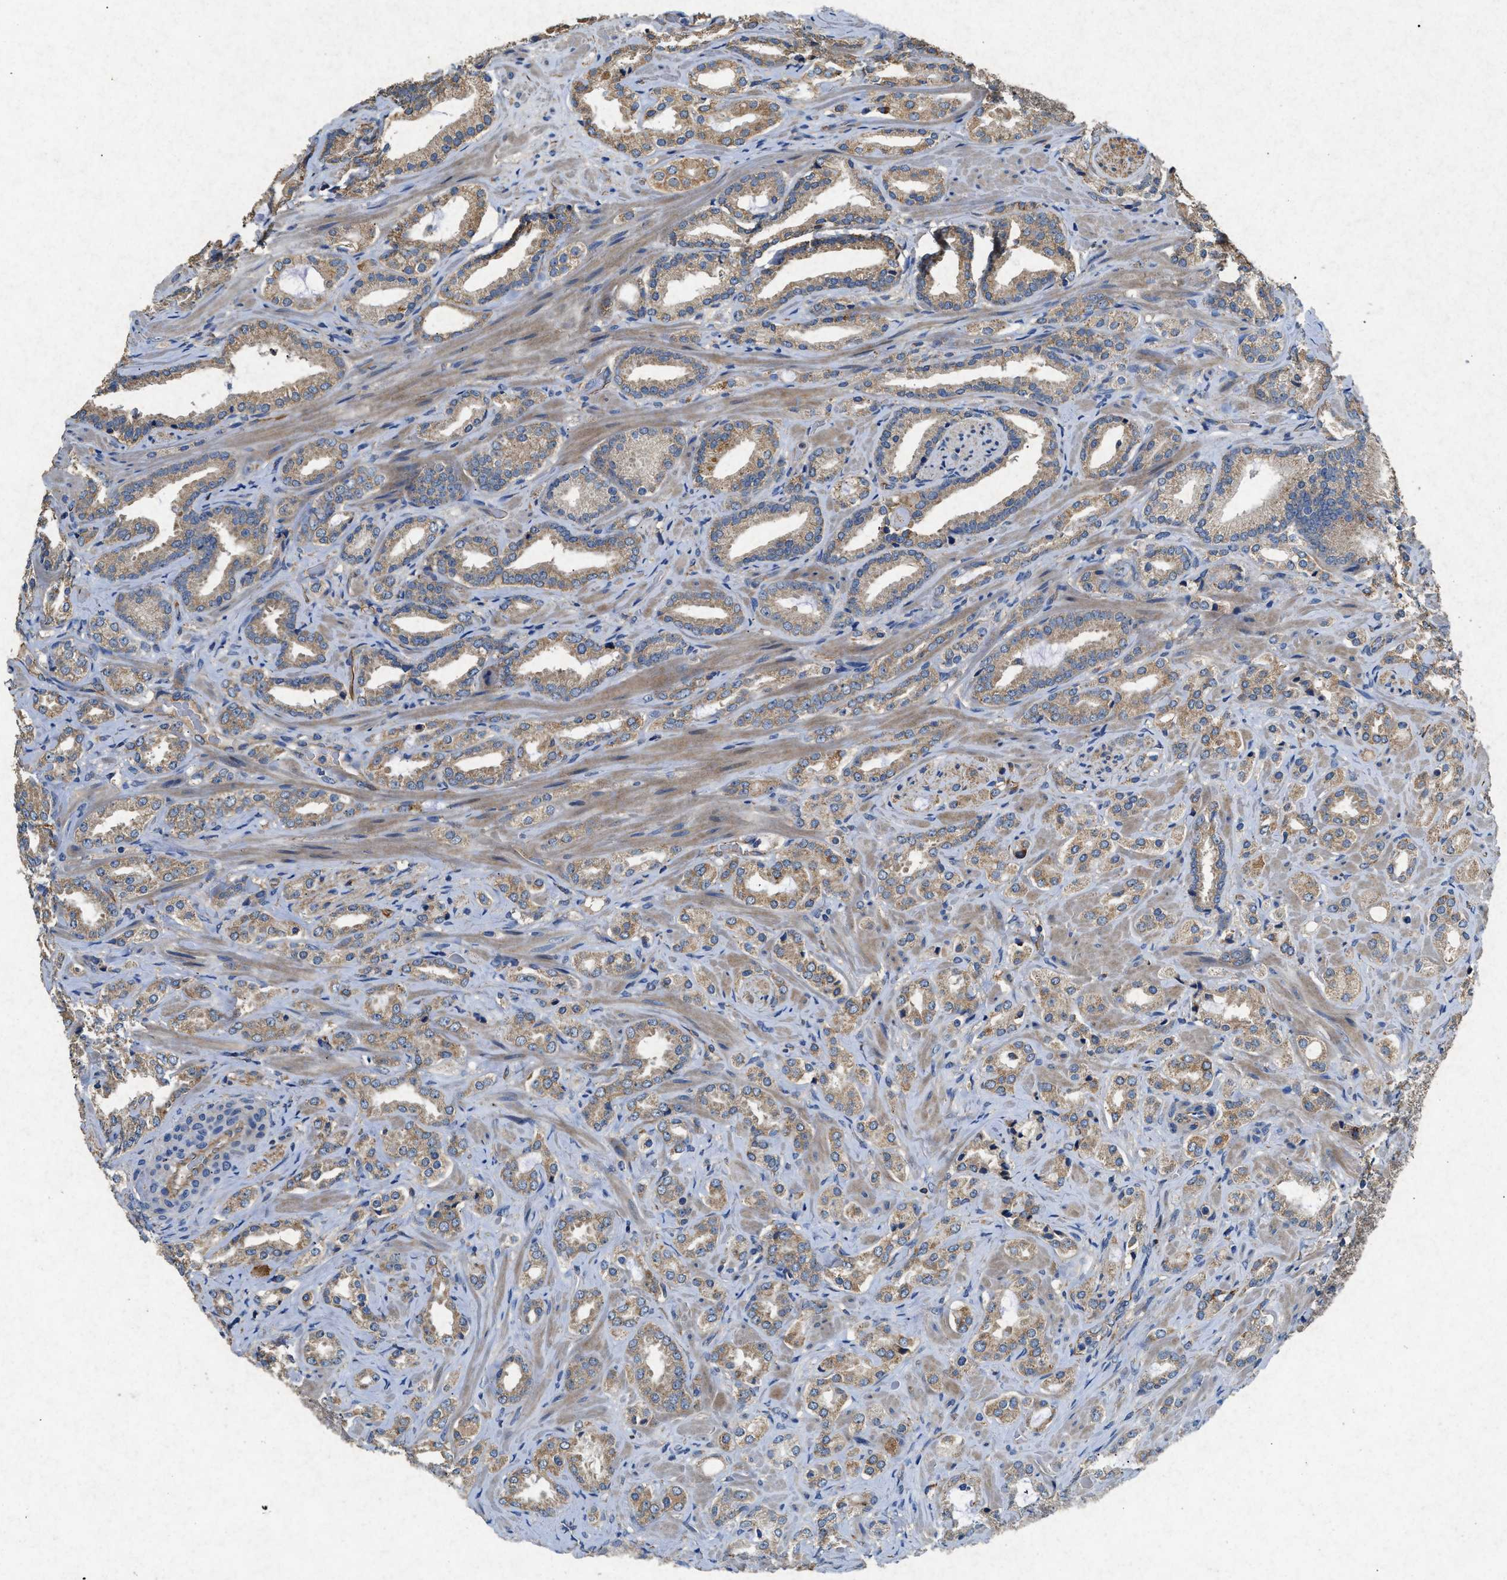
{"staining": {"intensity": "moderate", "quantity": ">75%", "location": "cytoplasmic/membranous"}, "tissue": "prostate cancer", "cell_type": "Tumor cells", "image_type": "cancer", "snomed": [{"axis": "morphology", "description": "Adenocarcinoma, High grade"}, {"axis": "topography", "description": "Prostate"}], "caption": "Immunohistochemical staining of human prostate cancer (high-grade adenocarcinoma) reveals moderate cytoplasmic/membranous protein positivity in about >75% of tumor cells.", "gene": "CDK15", "patient": {"sex": "male", "age": 64}}